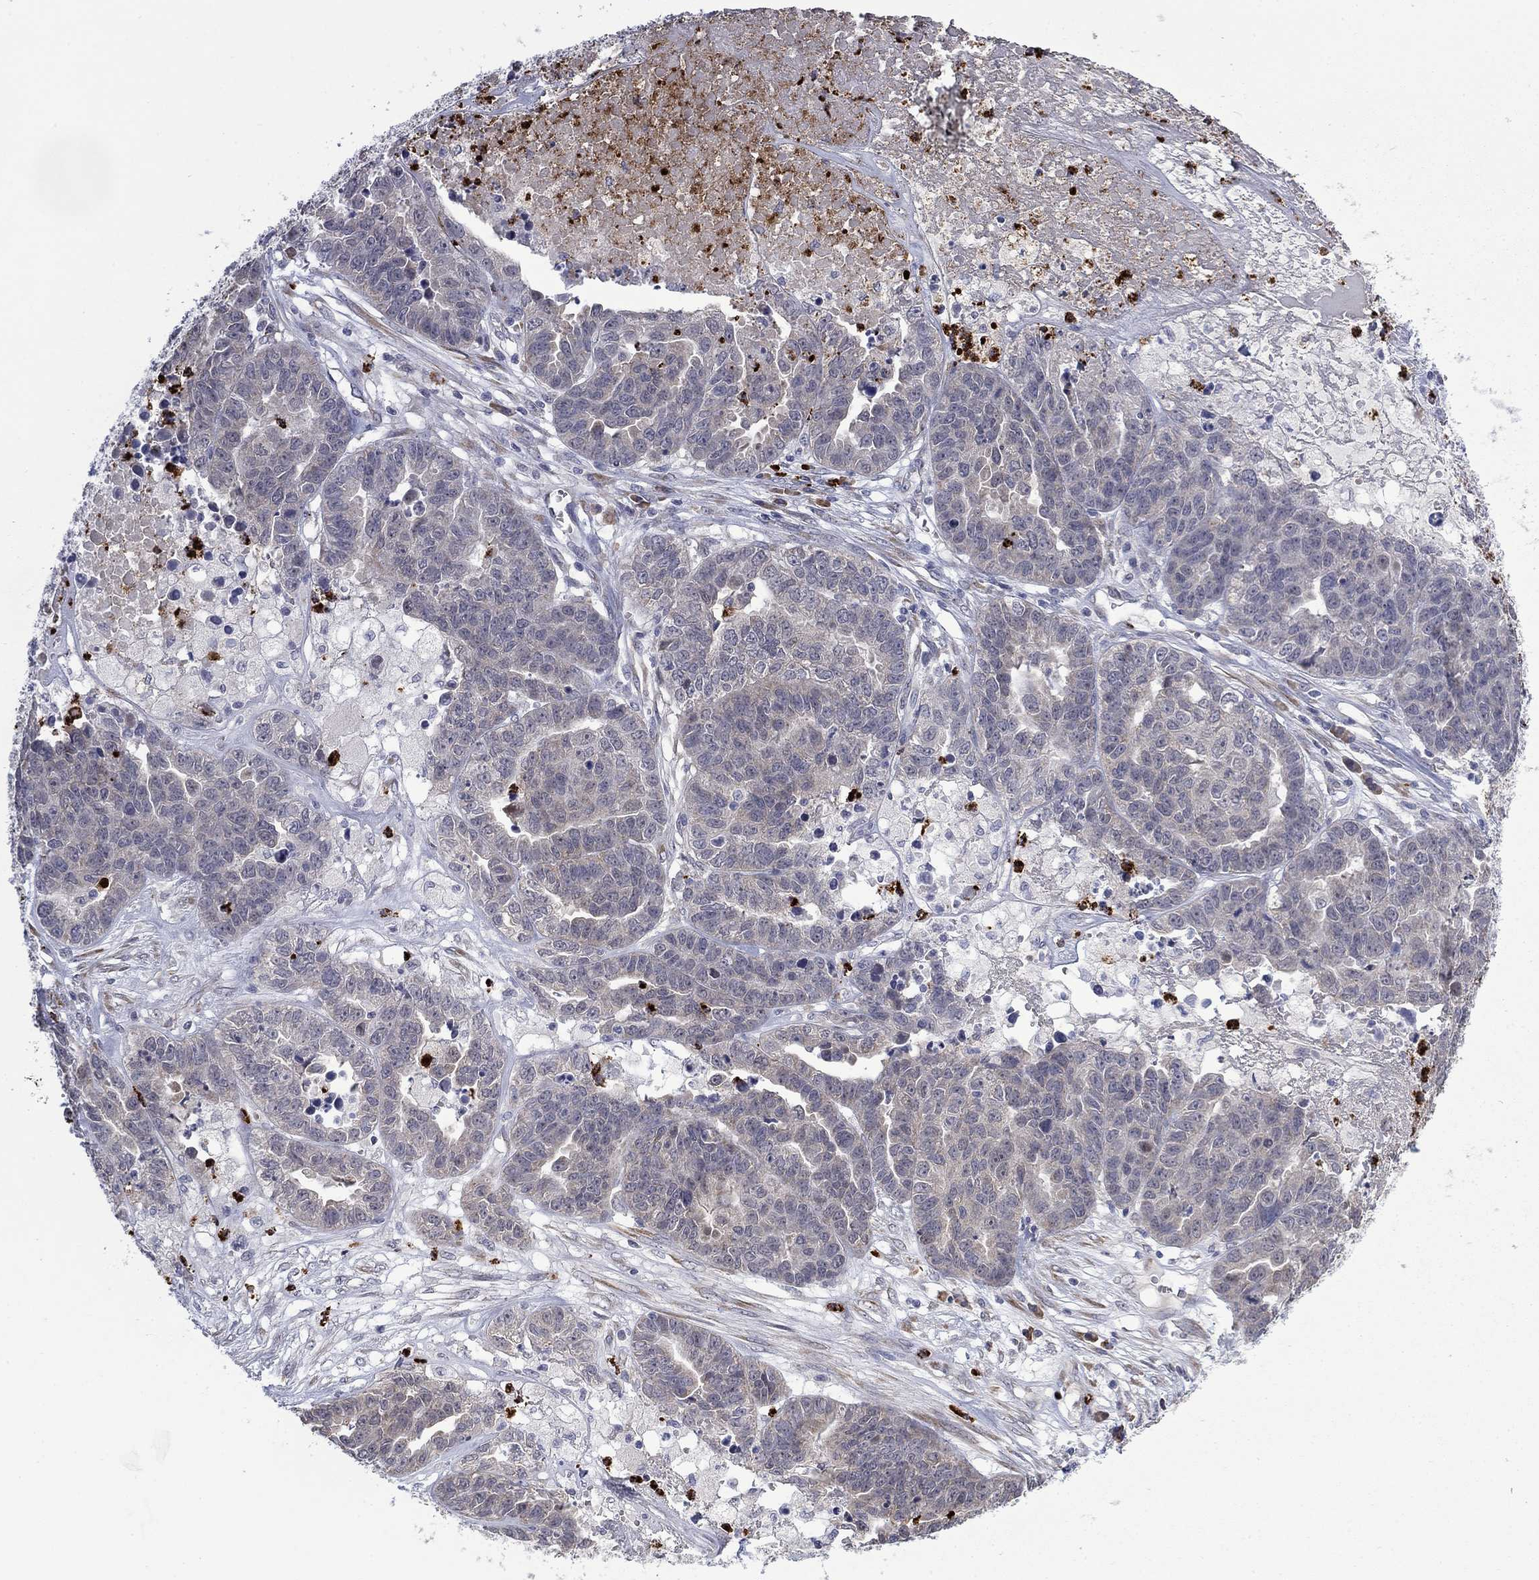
{"staining": {"intensity": "negative", "quantity": "none", "location": "none"}, "tissue": "ovarian cancer", "cell_type": "Tumor cells", "image_type": "cancer", "snomed": [{"axis": "morphology", "description": "Cystadenocarcinoma, serous, NOS"}, {"axis": "topography", "description": "Ovary"}], "caption": "Ovarian cancer (serous cystadenocarcinoma) was stained to show a protein in brown. There is no significant staining in tumor cells.", "gene": "MTRFR", "patient": {"sex": "female", "age": 87}}